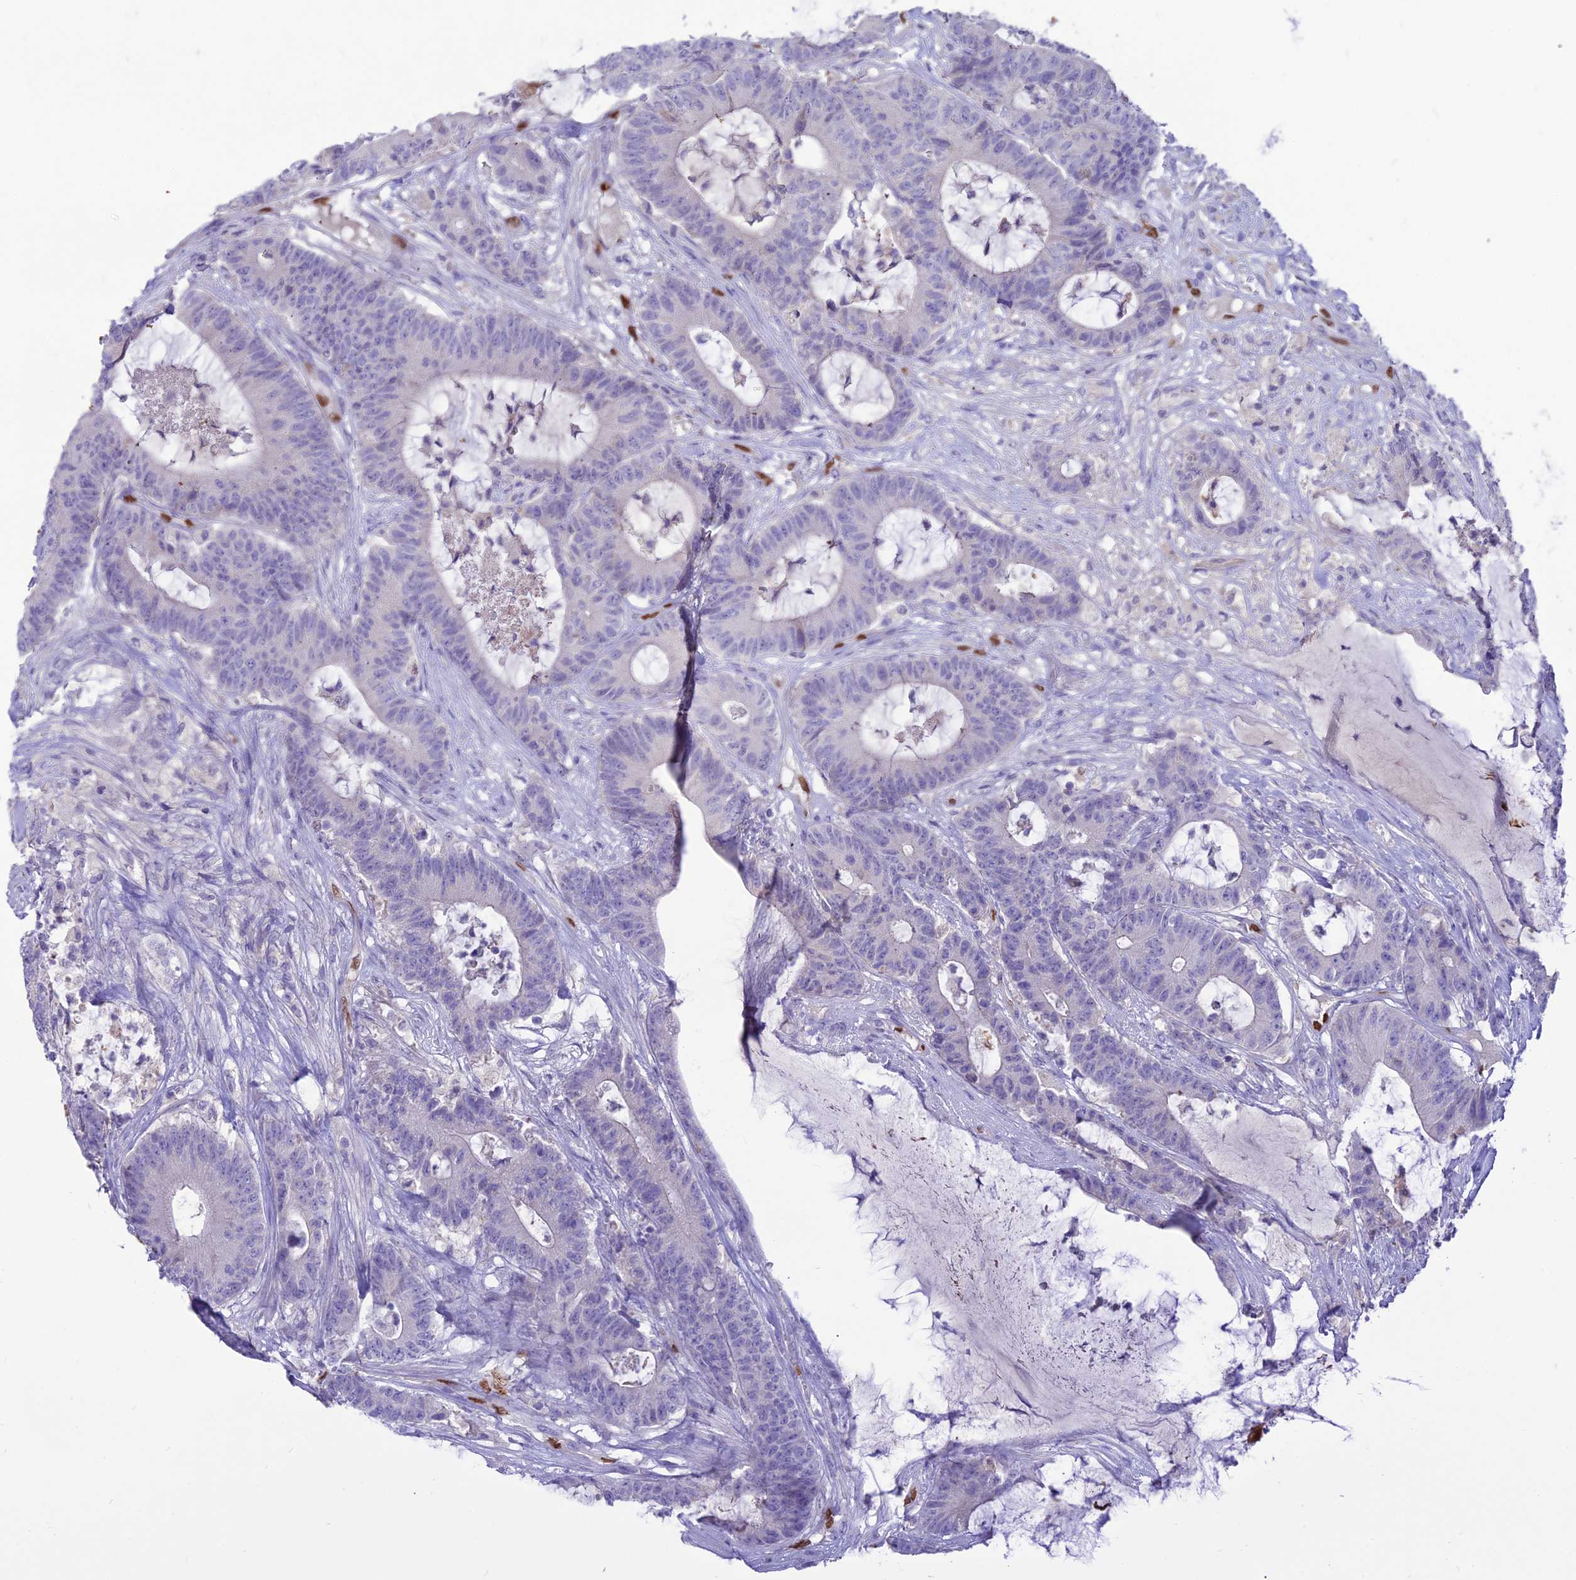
{"staining": {"intensity": "negative", "quantity": "none", "location": "none"}, "tissue": "colorectal cancer", "cell_type": "Tumor cells", "image_type": "cancer", "snomed": [{"axis": "morphology", "description": "Adenocarcinoma, NOS"}, {"axis": "topography", "description": "Colon"}], "caption": "Immunohistochemical staining of human colorectal cancer demonstrates no significant positivity in tumor cells. The staining is performed using DAB (3,3'-diaminobenzidine) brown chromogen with nuclei counter-stained in using hematoxylin.", "gene": "NOVA2", "patient": {"sex": "female", "age": 84}}